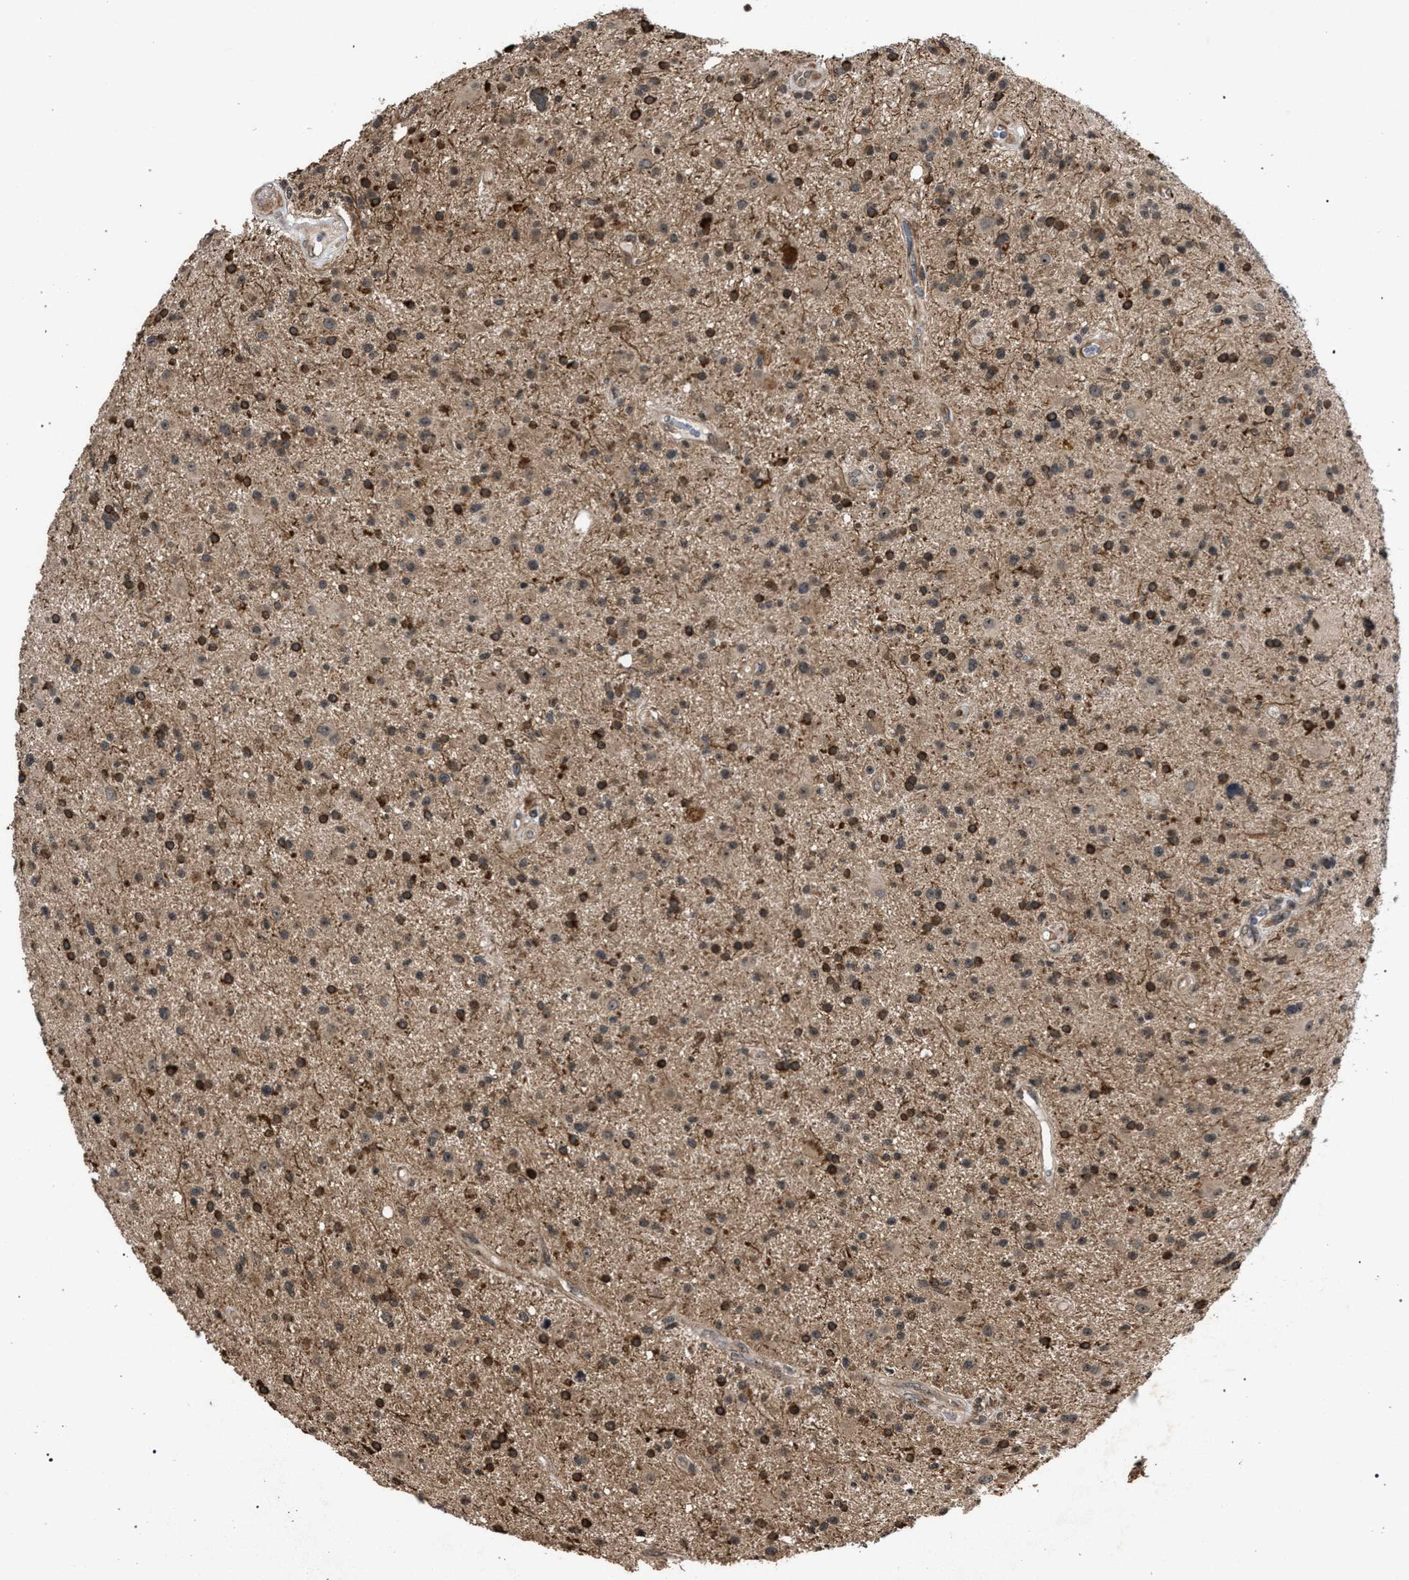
{"staining": {"intensity": "moderate", "quantity": ">75%", "location": "cytoplasmic/membranous"}, "tissue": "glioma", "cell_type": "Tumor cells", "image_type": "cancer", "snomed": [{"axis": "morphology", "description": "Glioma, malignant, High grade"}, {"axis": "topography", "description": "Brain"}], "caption": "Immunohistochemistry (IHC) of human malignant glioma (high-grade) exhibits medium levels of moderate cytoplasmic/membranous expression in approximately >75% of tumor cells.", "gene": "IRAK4", "patient": {"sex": "male", "age": 33}}